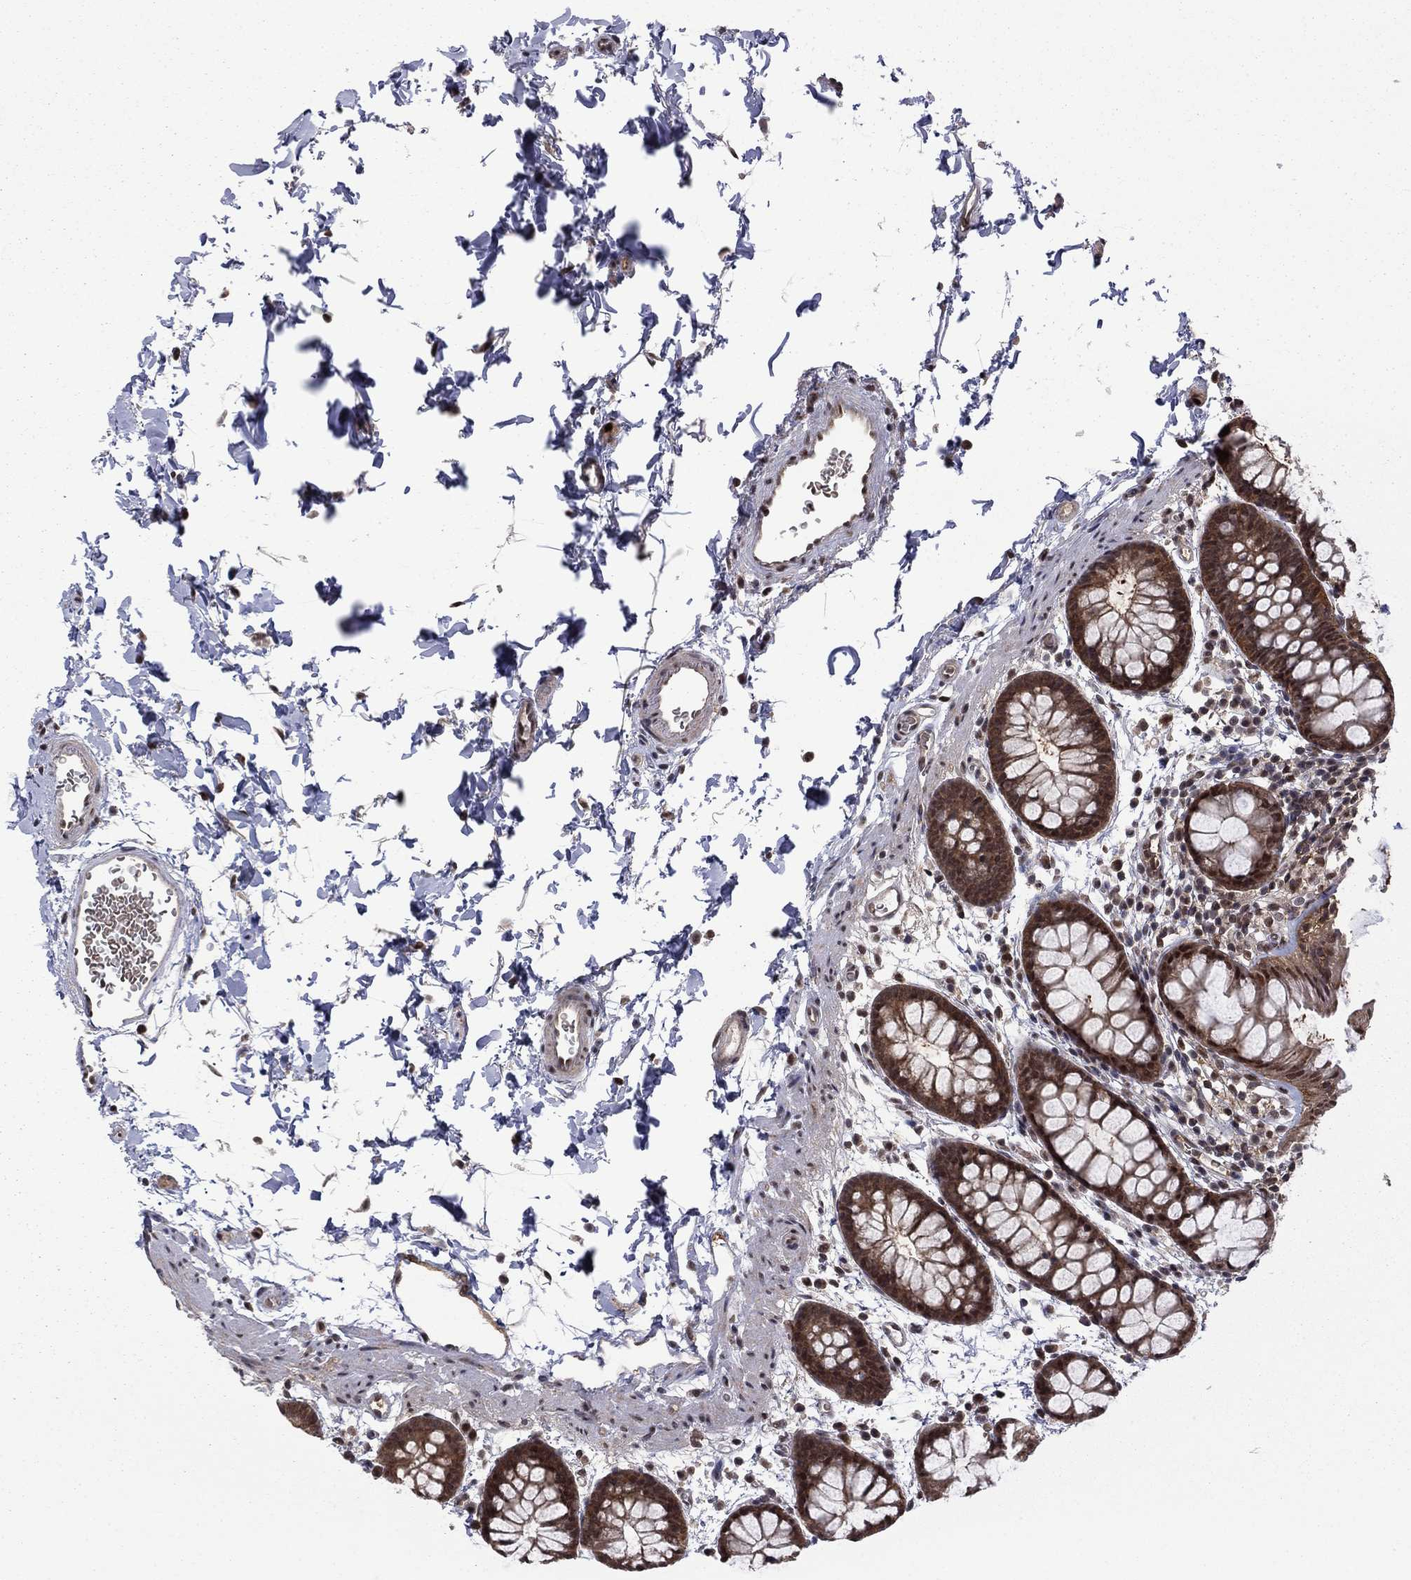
{"staining": {"intensity": "moderate", "quantity": ">75%", "location": "cytoplasmic/membranous,nuclear"}, "tissue": "rectum", "cell_type": "Glandular cells", "image_type": "normal", "snomed": [{"axis": "morphology", "description": "Normal tissue, NOS"}, {"axis": "topography", "description": "Rectum"}], "caption": "Immunohistochemistry (DAB (3,3'-diaminobenzidine)) staining of benign human rectum shows moderate cytoplasmic/membranous,nuclear protein positivity in approximately >75% of glandular cells. (DAB (3,3'-diaminobenzidine) IHC, brown staining for protein, blue staining for nuclei).", "gene": "PSMD2", "patient": {"sex": "male", "age": 57}}